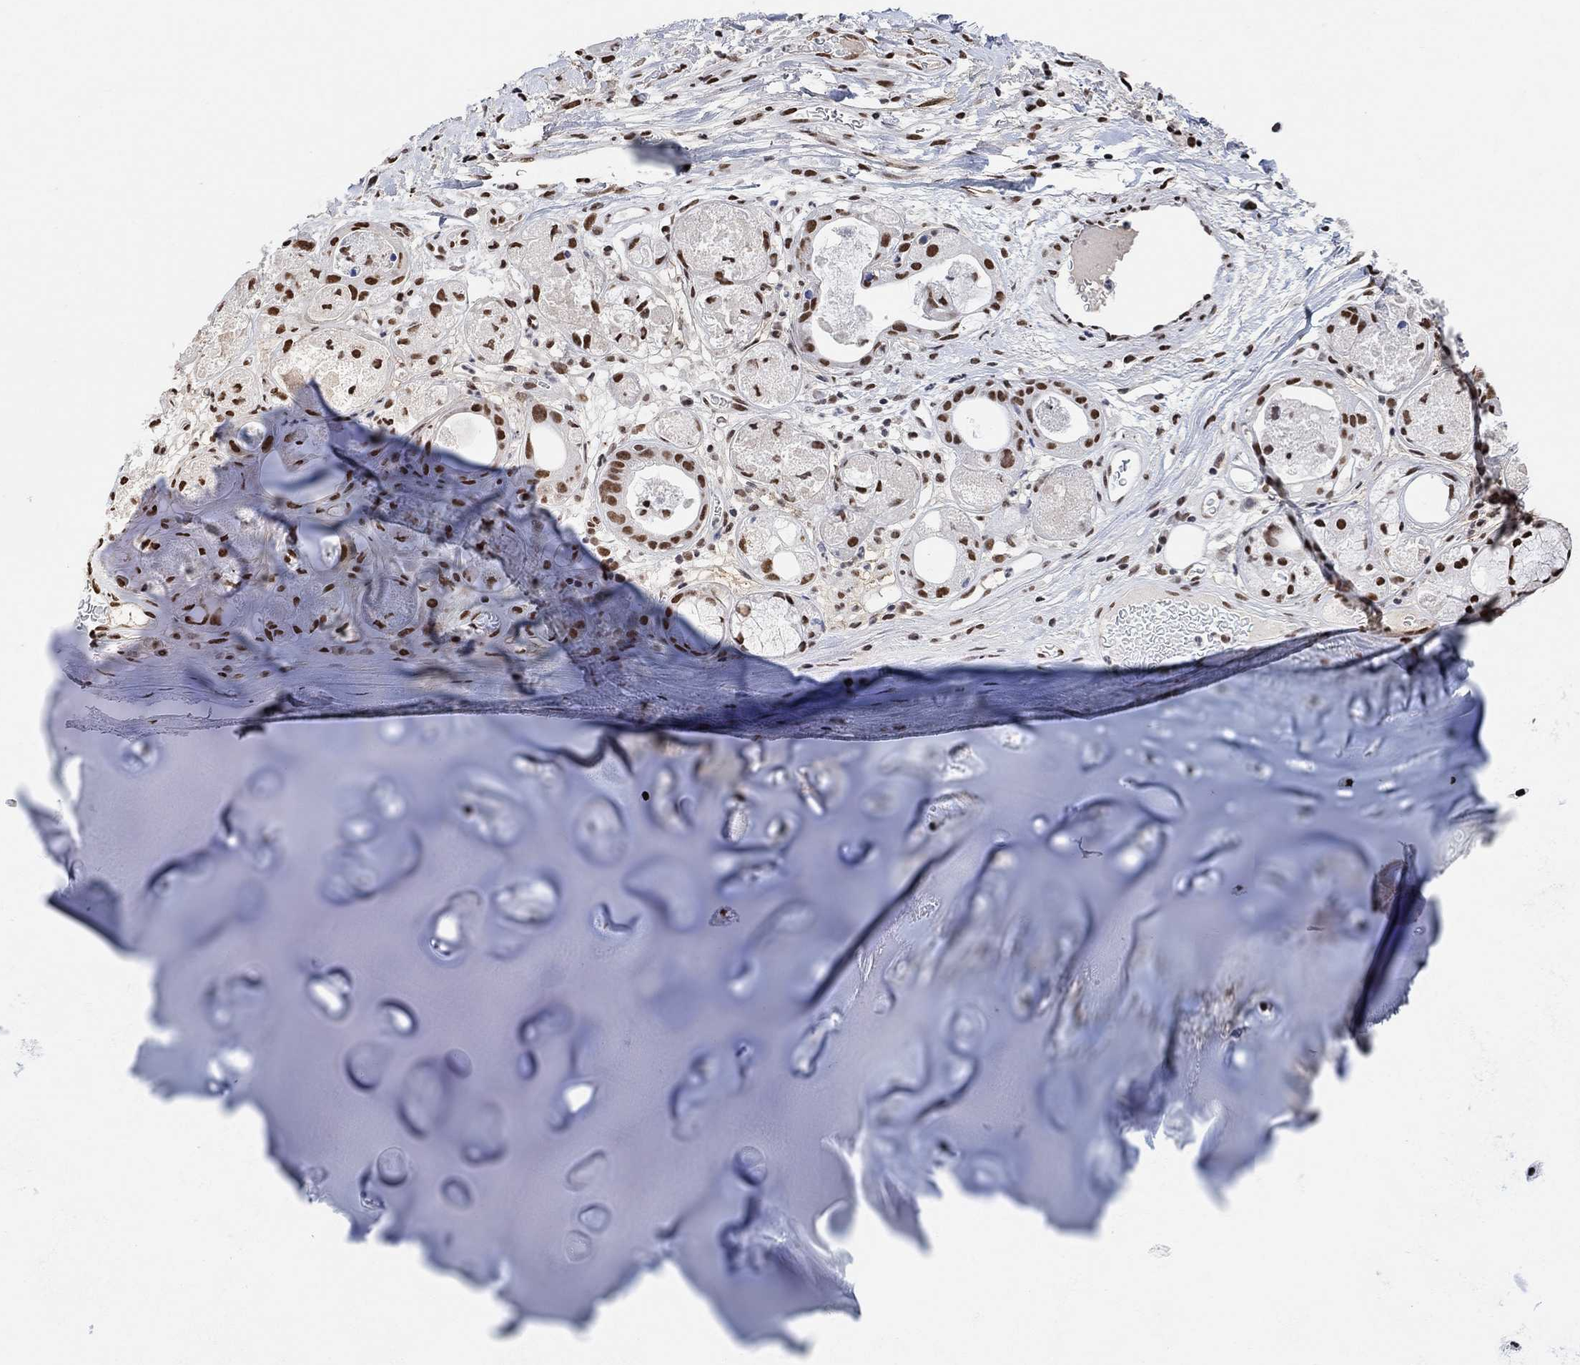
{"staining": {"intensity": "strong", "quantity": ">75%", "location": "nuclear"}, "tissue": "soft tissue", "cell_type": "Chondrocytes", "image_type": "normal", "snomed": [{"axis": "morphology", "description": "Normal tissue, NOS"}, {"axis": "topography", "description": "Cartilage tissue"}], "caption": "Protein expression by immunohistochemistry displays strong nuclear staining in about >75% of chondrocytes in benign soft tissue.", "gene": "USP39", "patient": {"sex": "male", "age": 81}}